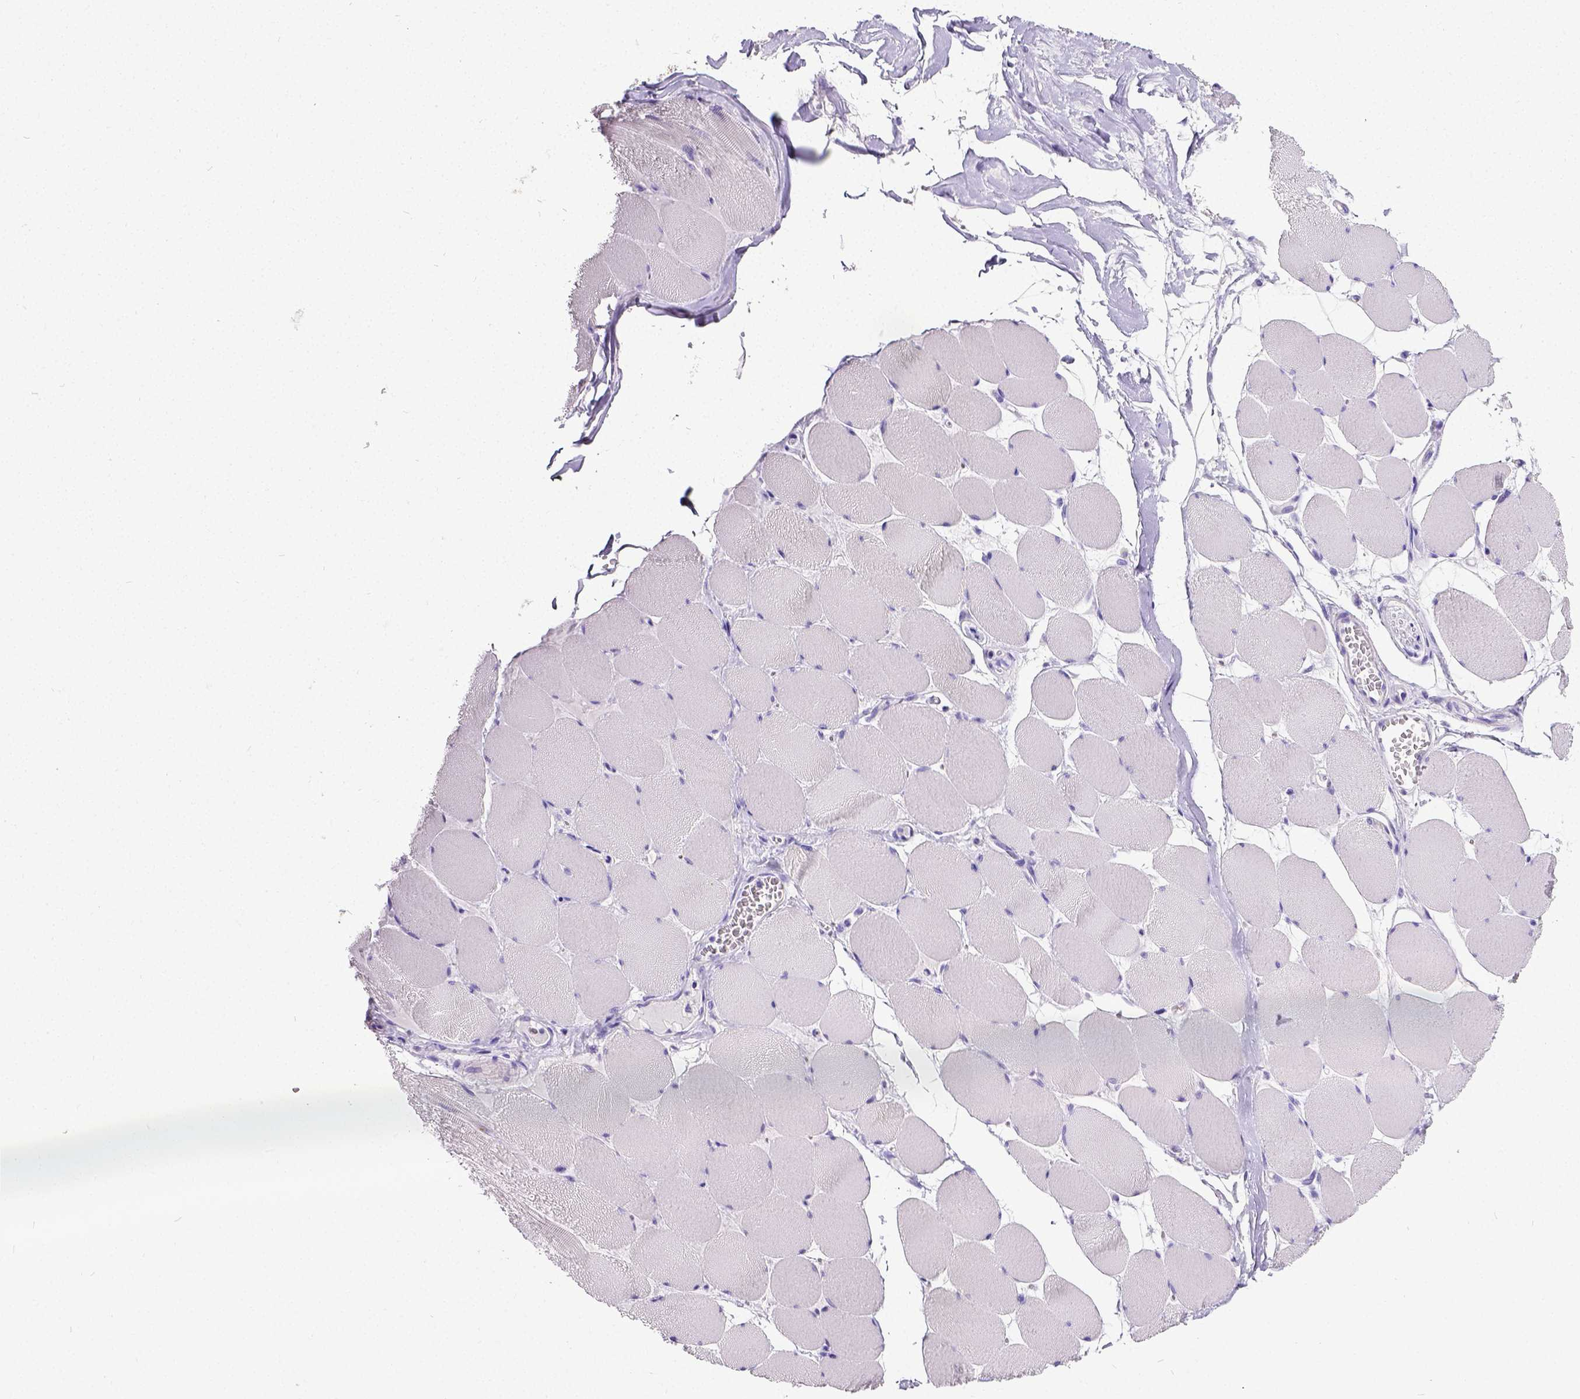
{"staining": {"intensity": "negative", "quantity": "none", "location": "none"}, "tissue": "skeletal muscle", "cell_type": "Myocytes", "image_type": "normal", "snomed": [{"axis": "morphology", "description": "Normal tissue, NOS"}, {"axis": "topography", "description": "Skeletal muscle"}], "caption": "The micrograph demonstrates no staining of myocytes in normal skeletal muscle. Nuclei are stained in blue.", "gene": "SATB2", "patient": {"sex": "female", "age": 75}}